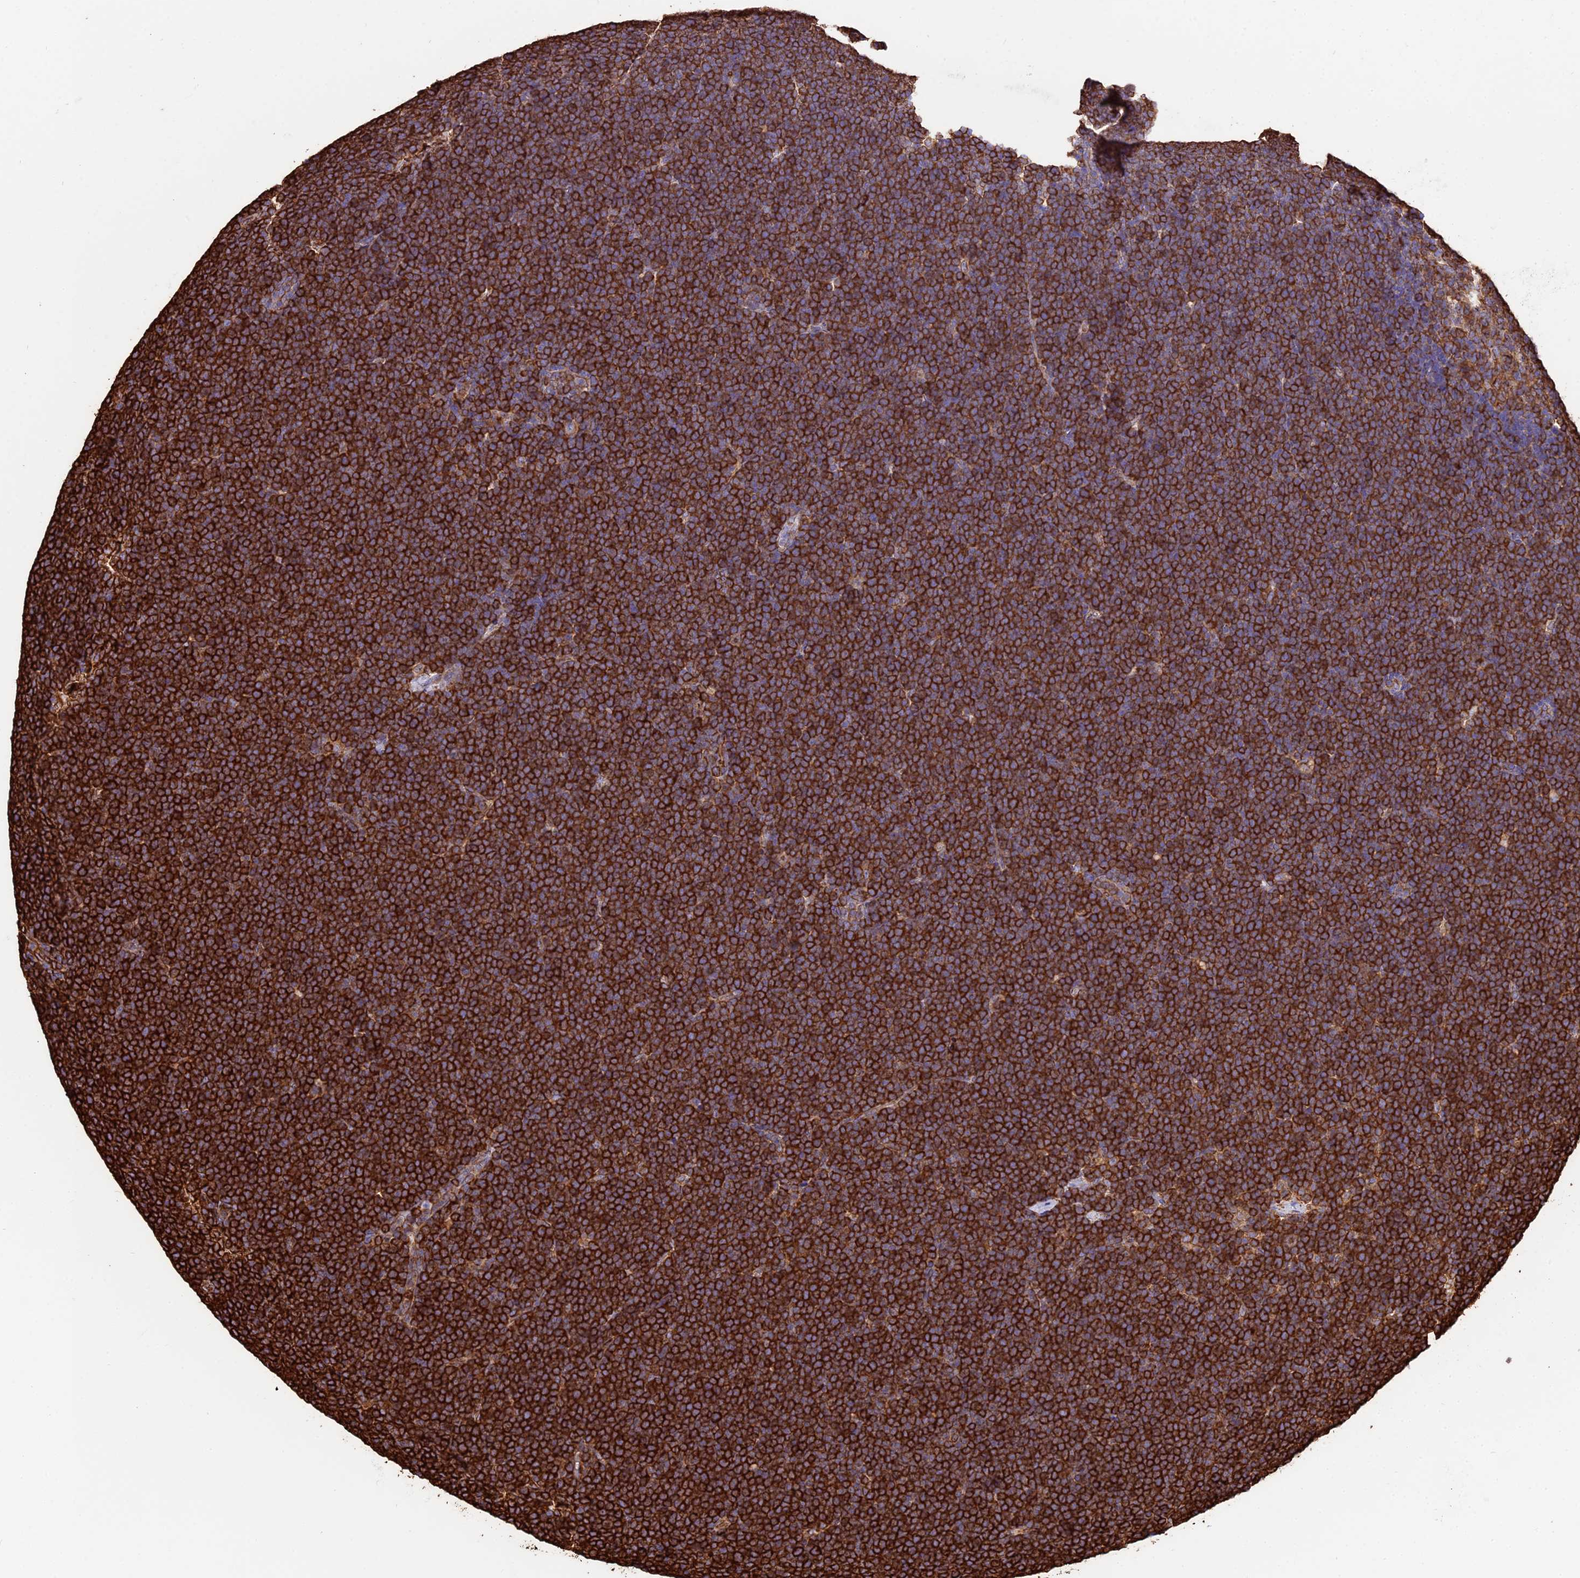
{"staining": {"intensity": "strong", "quantity": ">75%", "location": "cytoplasmic/membranous"}, "tissue": "lymphoma", "cell_type": "Tumor cells", "image_type": "cancer", "snomed": [{"axis": "morphology", "description": "Malignant lymphoma, non-Hodgkin's type, High grade"}, {"axis": "topography", "description": "Lymph node"}], "caption": "Protein analysis of lymphoma tissue shows strong cytoplasmic/membranous expression in approximately >75% of tumor cells.", "gene": "TUBA3D", "patient": {"sex": "male", "age": 13}}